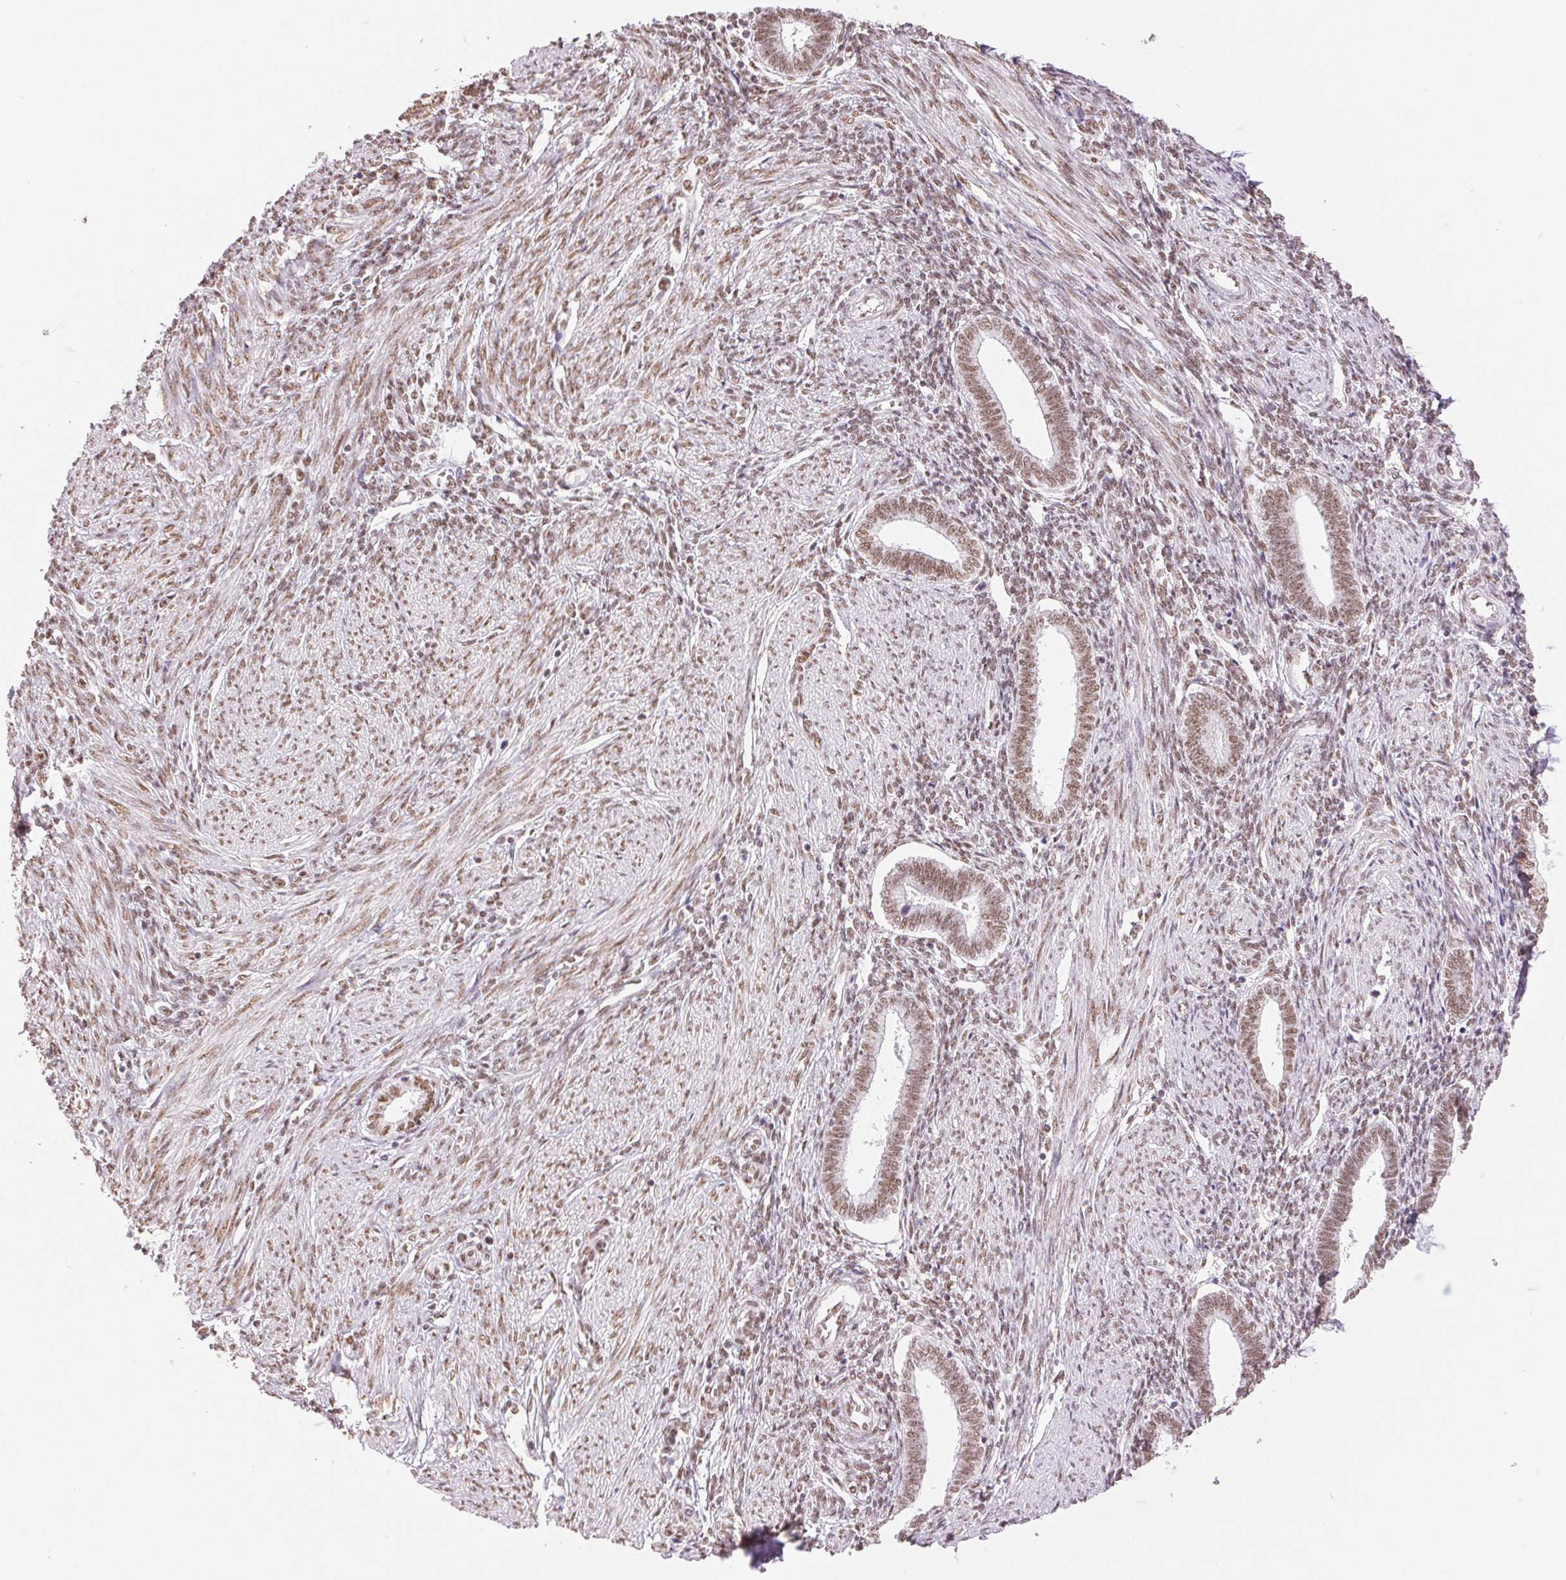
{"staining": {"intensity": "moderate", "quantity": "25%-75%", "location": "nuclear"}, "tissue": "endometrium", "cell_type": "Cells in endometrial stroma", "image_type": "normal", "snomed": [{"axis": "morphology", "description": "Normal tissue, NOS"}, {"axis": "topography", "description": "Endometrium"}], "caption": "Immunohistochemical staining of normal endometrium reveals medium levels of moderate nuclear staining in about 25%-75% of cells in endometrial stroma.", "gene": "ZFR2", "patient": {"sex": "female", "age": 42}}